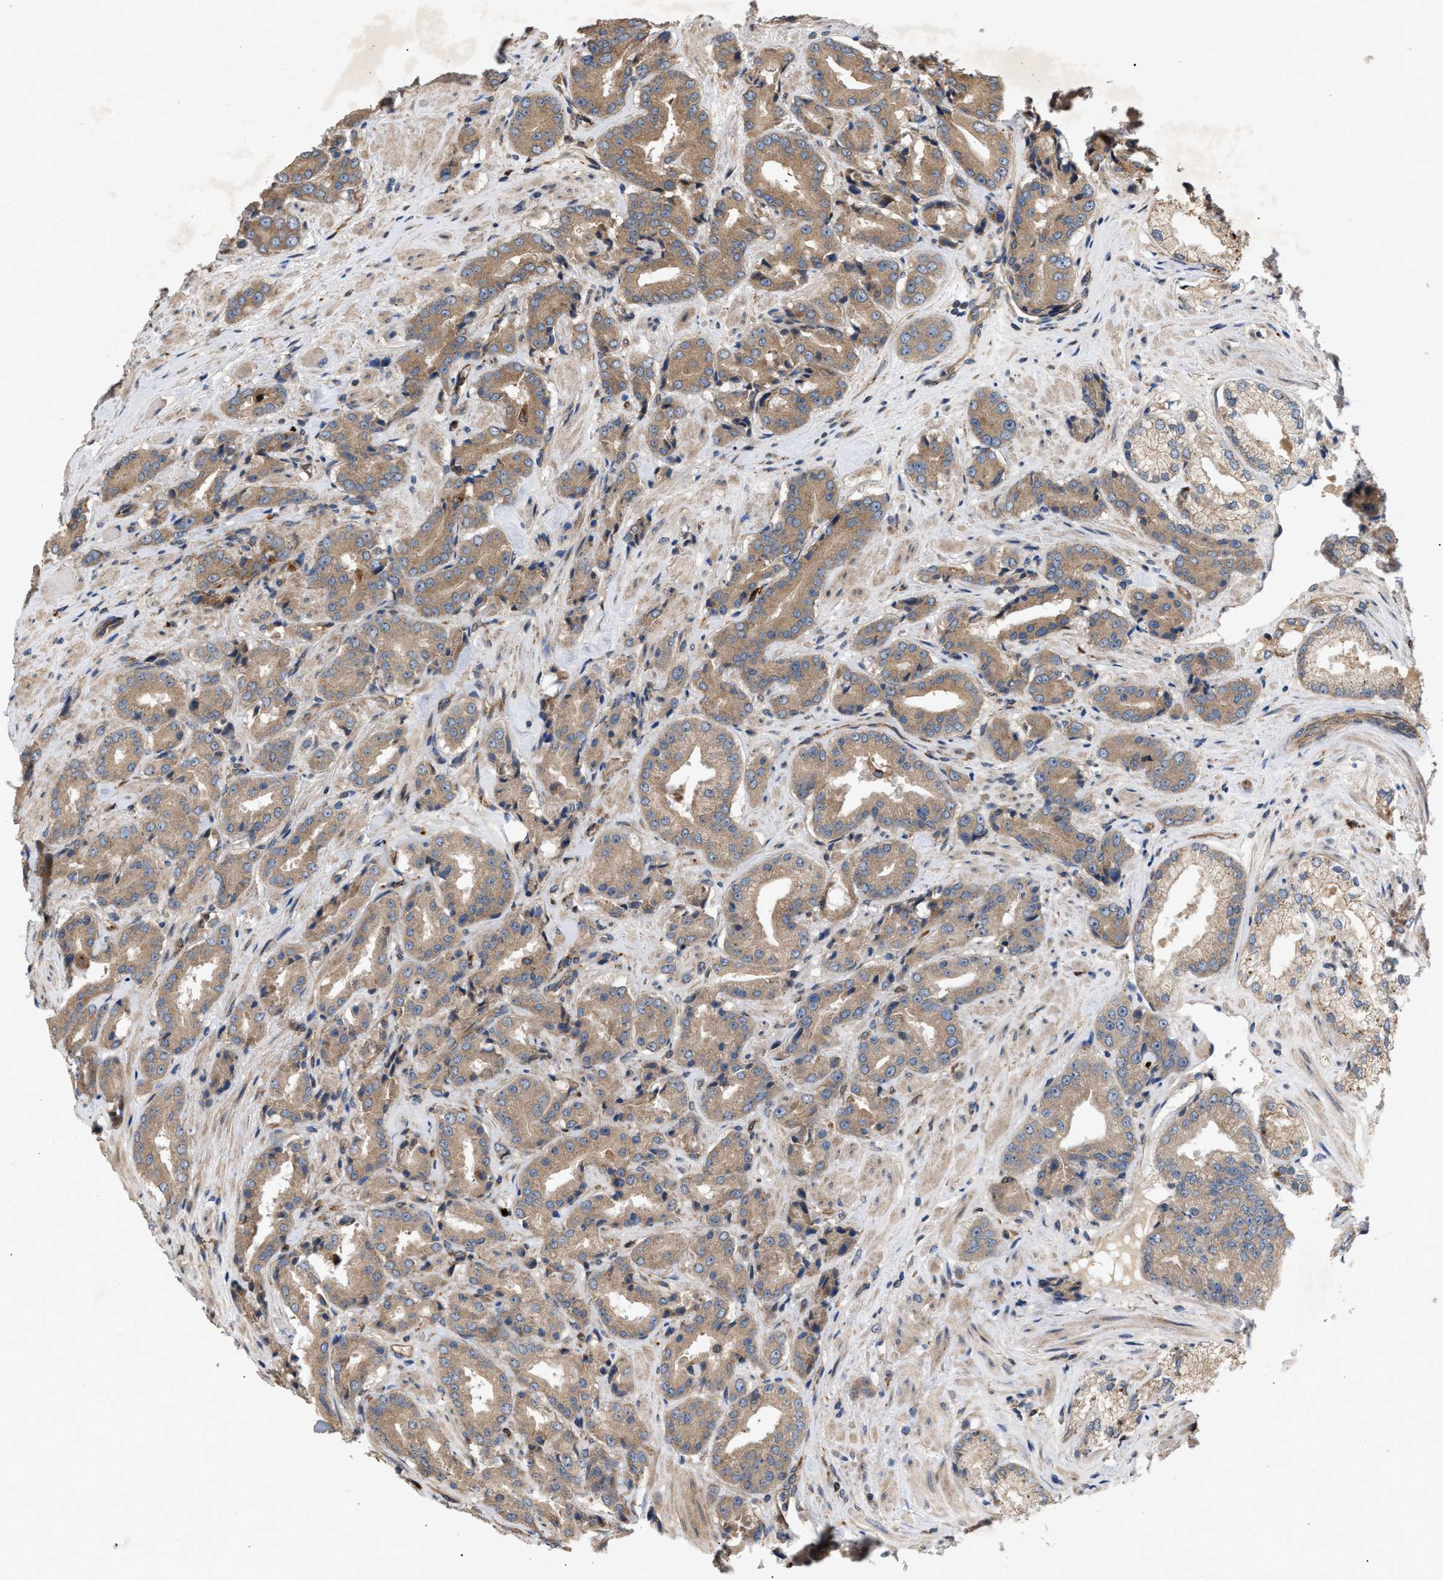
{"staining": {"intensity": "moderate", "quantity": ">75%", "location": "cytoplasmic/membranous"}, "tissue": "prostate cancer", "cell_type": "Tumor cells", "image_type": "cancer", "snomed": [{"axis": "morphology", "description": "Adenocarcinoma, High grade"}, {"axis": "topography", "description": "Prostate"}], "caption": "A micrograph of human prostate high-grade adenocarcinoma stained for a protein exhibits moderate cytoplasmic/membranous brown staining in tumor cells.", "gene": "GCC1", "patient": {"sex": "male", "age": 71}}